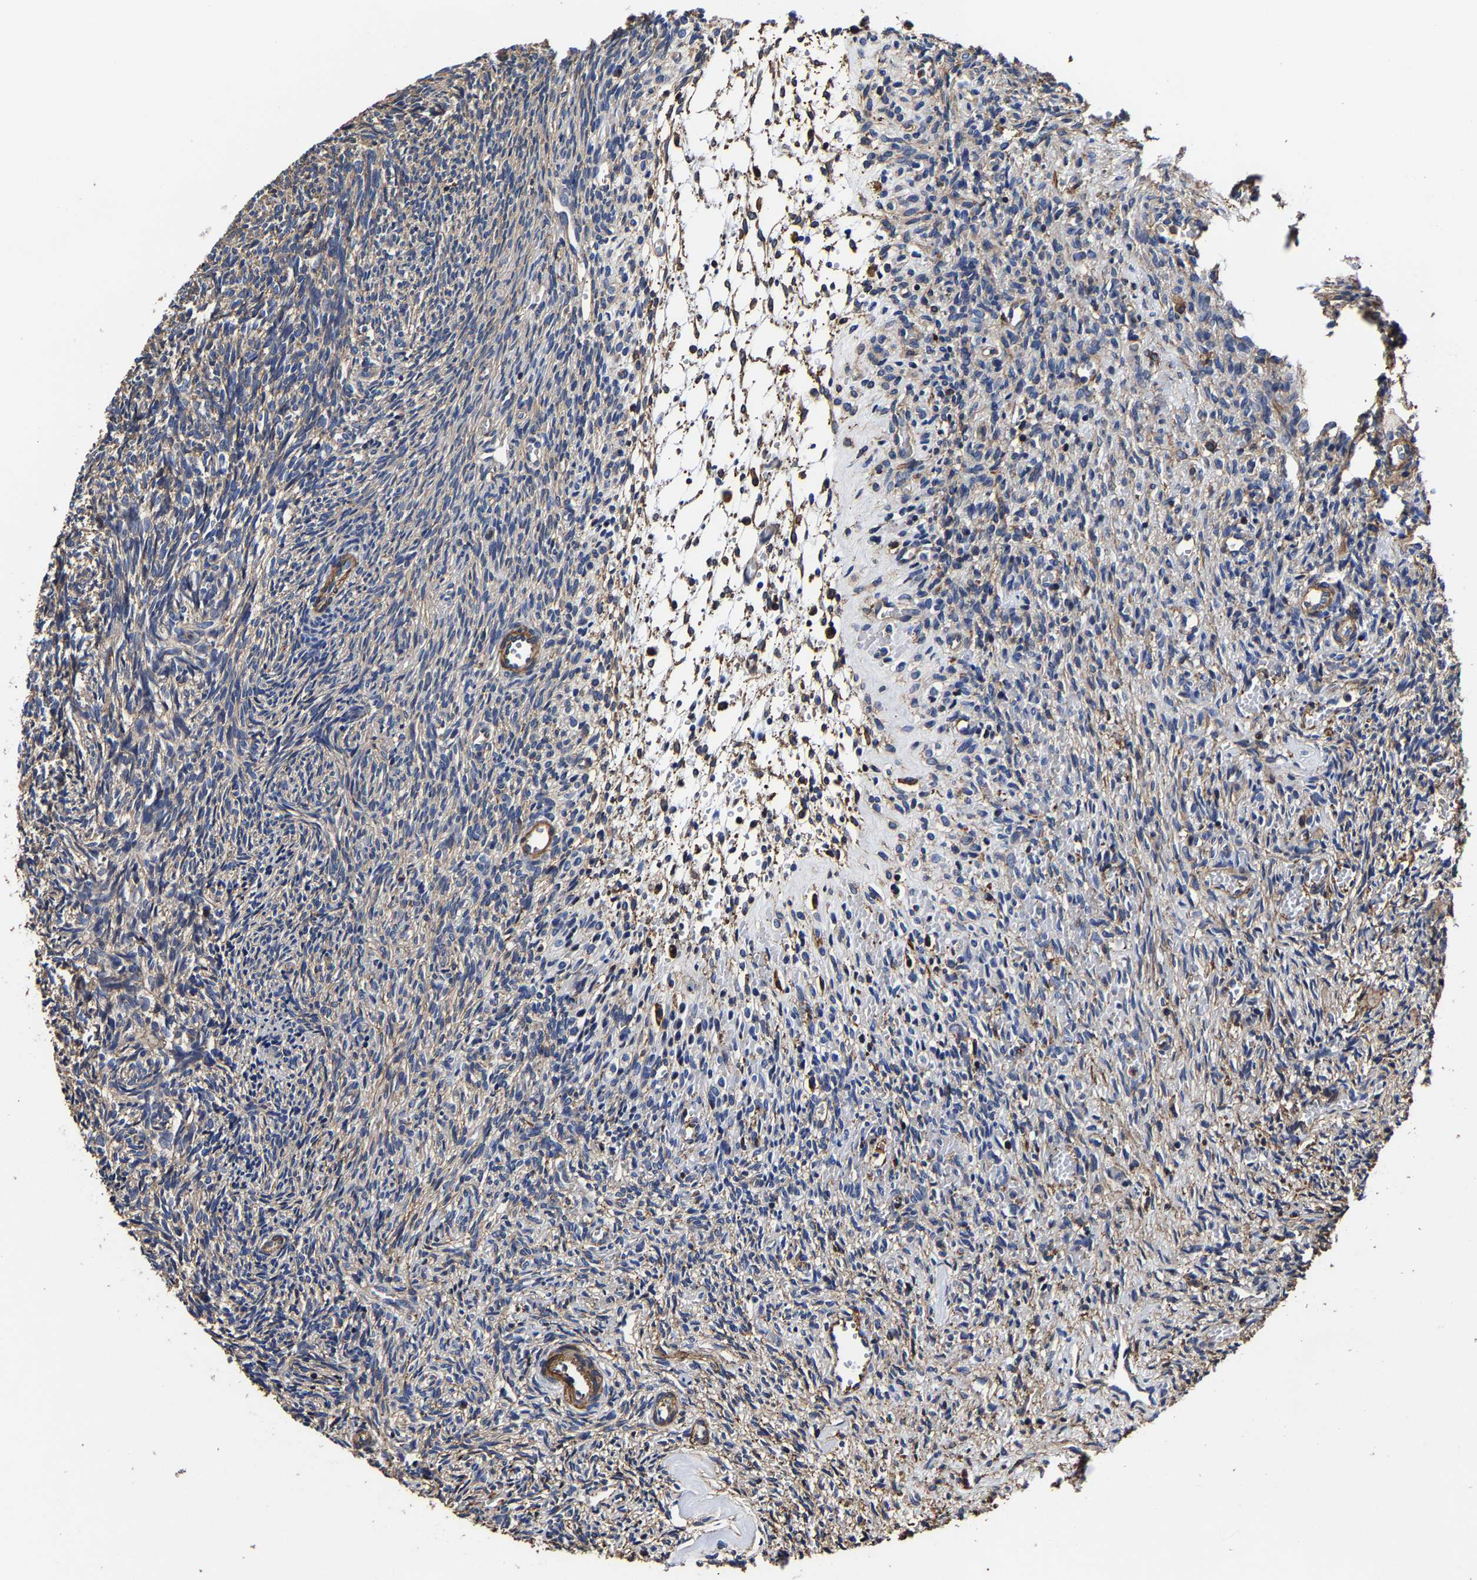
{"staining": {"intensity": "moderate", "quantity": "25%-75%", "location": "cytoplasmic/membranous"}, "tissue": "ovary", "cell_type": "Ovarian stroma cells", "image_type": "normal", "snomed": [{"axis": "morphology", "description": "Normal tissue, NOS"}, {"axis": "topography", "description": "Ovary"}], "caption": "Unremarkable ovary was stained to show a protein in brown. There is medium levels of moderate cytoplasmic/membranous expression in approximately 25%-75% of ovarian stroma cells. (DAB IHC, brown staining for protein, blue staining for nuclei).", "gene": "SSH3", "patient": {"sex": "female", "age": 41}}